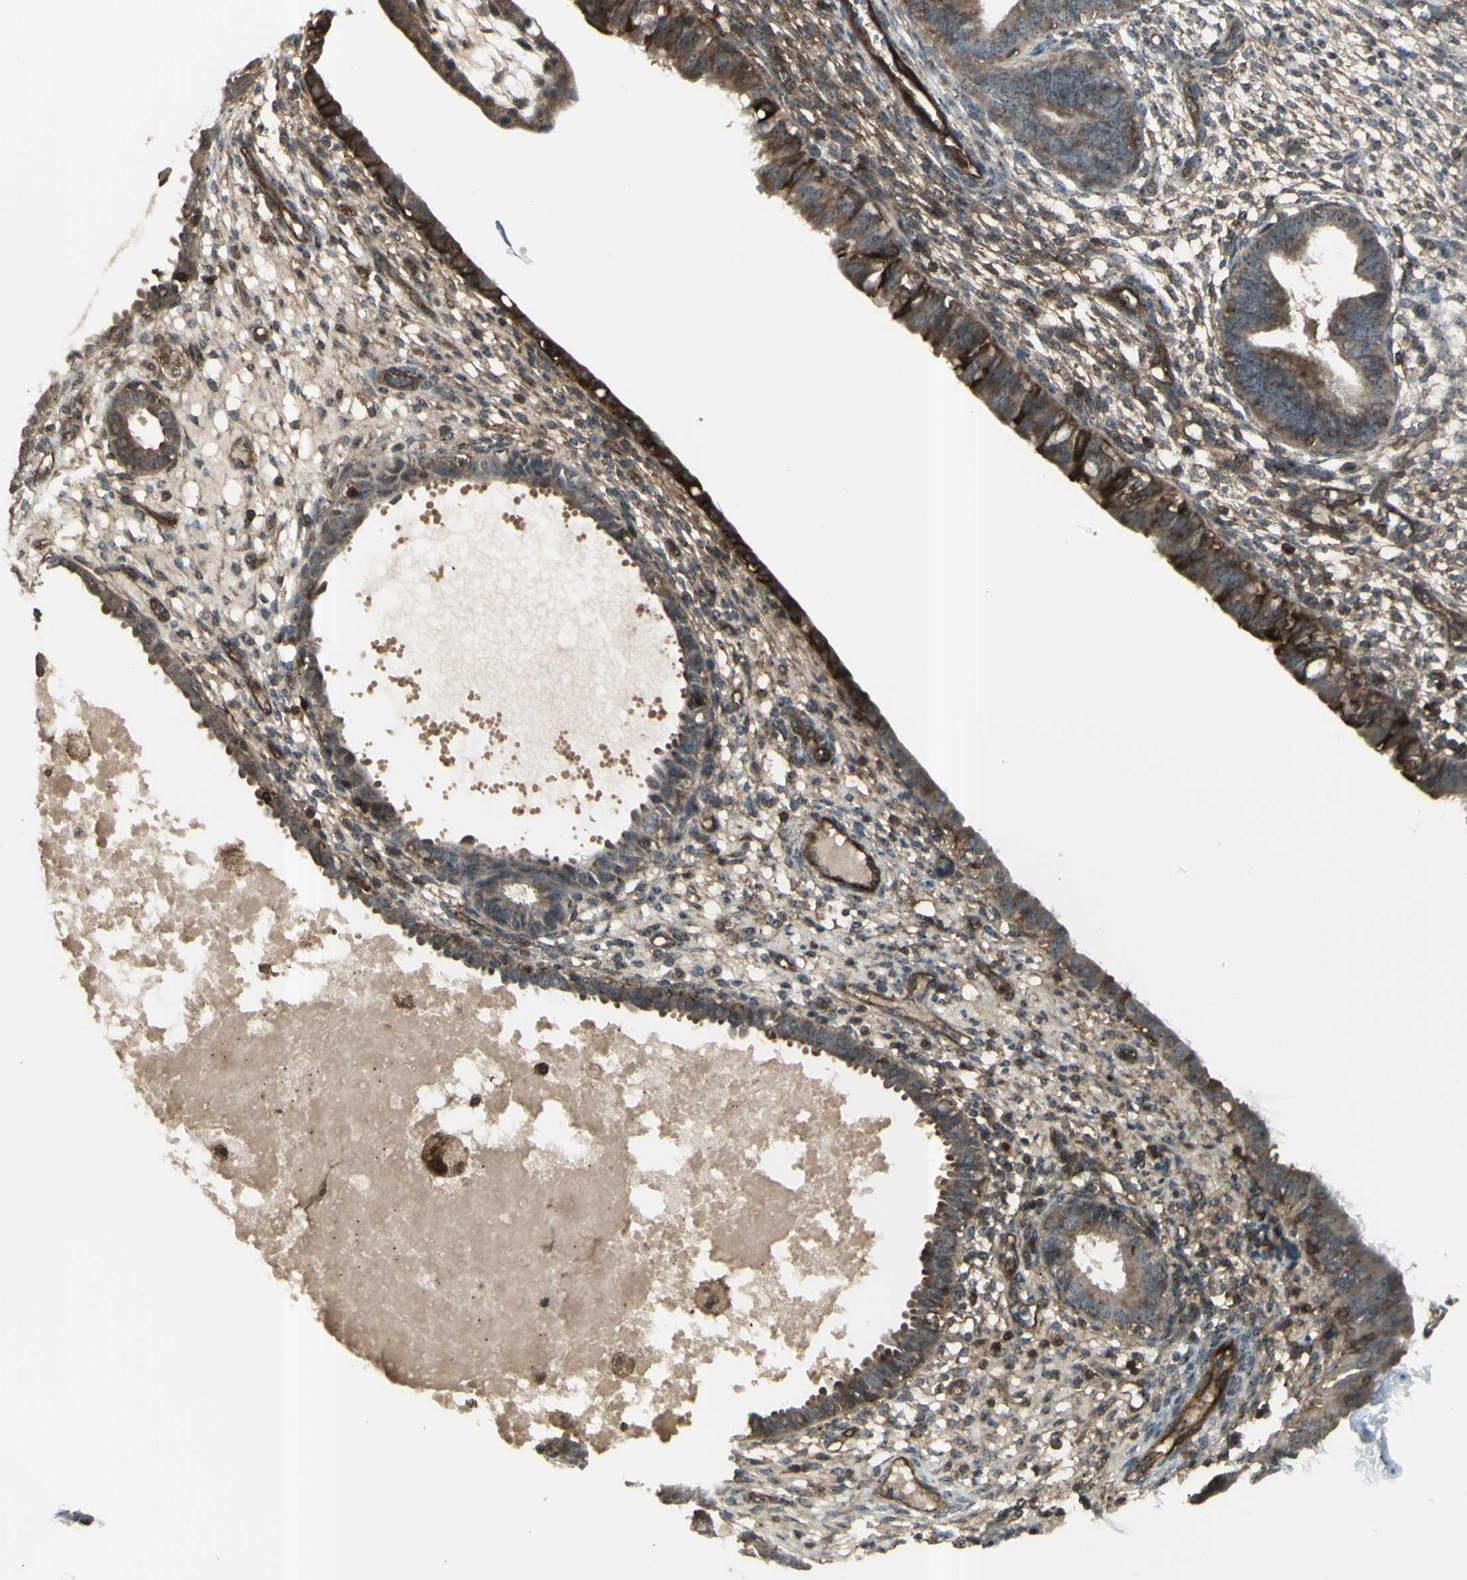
{"staining": {"intensity": "moderate", "quantity": "25%-75%", "location": "cytoplasmic/membranous"}, "tissue": "endometrium", "cell_type": "Cells in endometrial stroma", "image_type": "normal", "snomed": [{"axis": "morphology", "description": "Normal tissue, NOS"}, {"axis": "topography", "description": "Endometrium"}], "caption": "Protein expression analysis of benign endometrium shows moderate cytoplasmic/membranous staining in about 25%-75% of cells in endometrial stroma. (brown staining indicates protein expression, while blue staining denotes nuclei).", "gene": "FXYD5", "patient": {"sex": "female", "age": 61}}